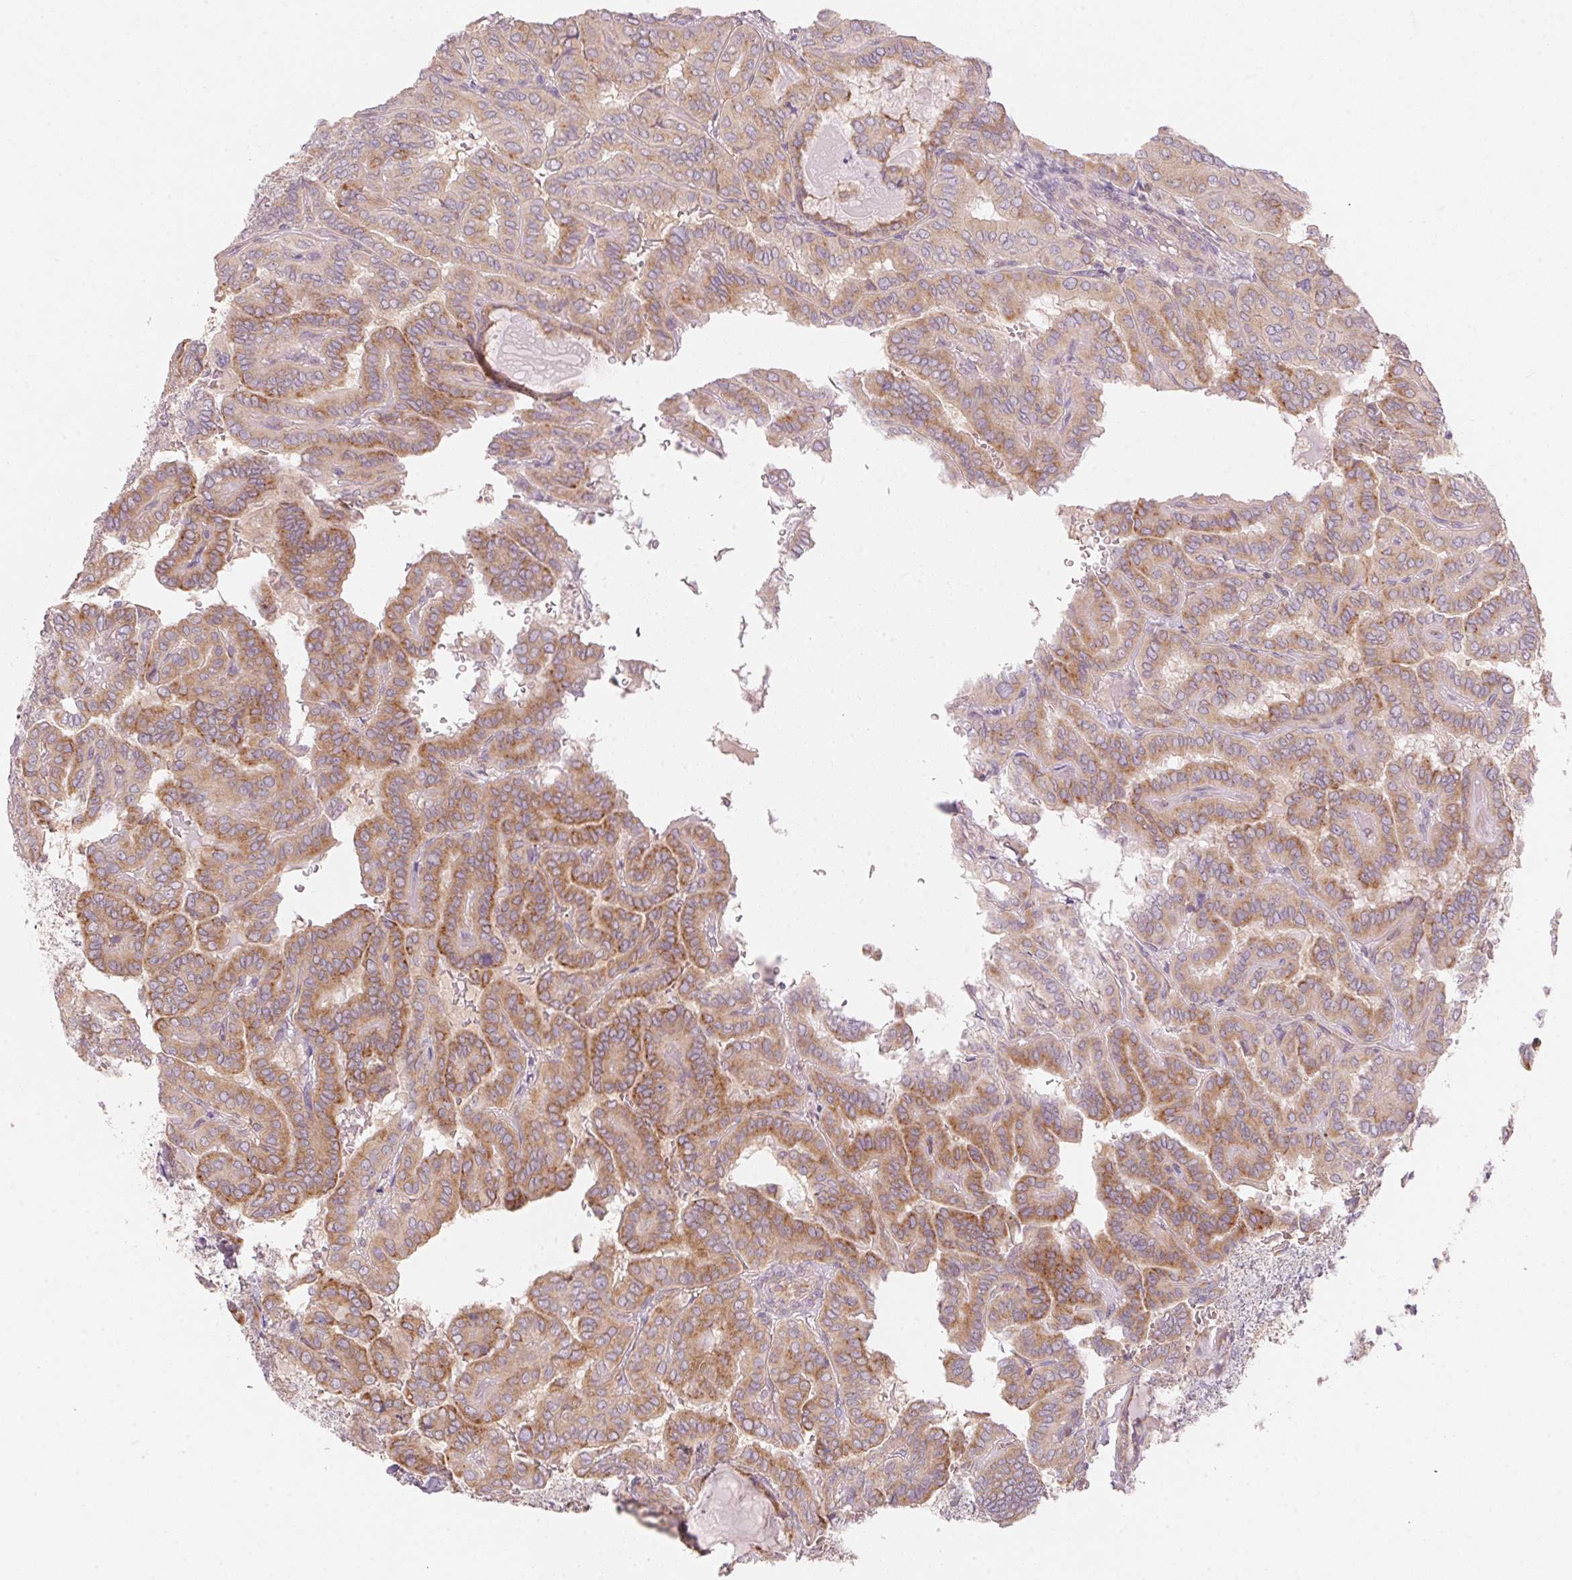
{"staining": {"intensity": "moderate", "quantity": ">75%", "location": "cytoplasmic/membranous"}, "tissue": "thyroid cancer", "cell_type": "Tumor cells", "image_type": "cancer", "snomed": [{"axis": "morphology", "description": "Papillary adenocarcinoma, NOS"}, {"axis": "topography", "description": "Thyroid gland"}], "caption": "The micrograph exhibits a brown stain indicating the presence of a protein in the cytoplasmic/membranous of tumor cells in thyroid papillary adenocarcinoma.", "gene": "BLOC1S2", "patient": {"sex": "female", "age": 46}}